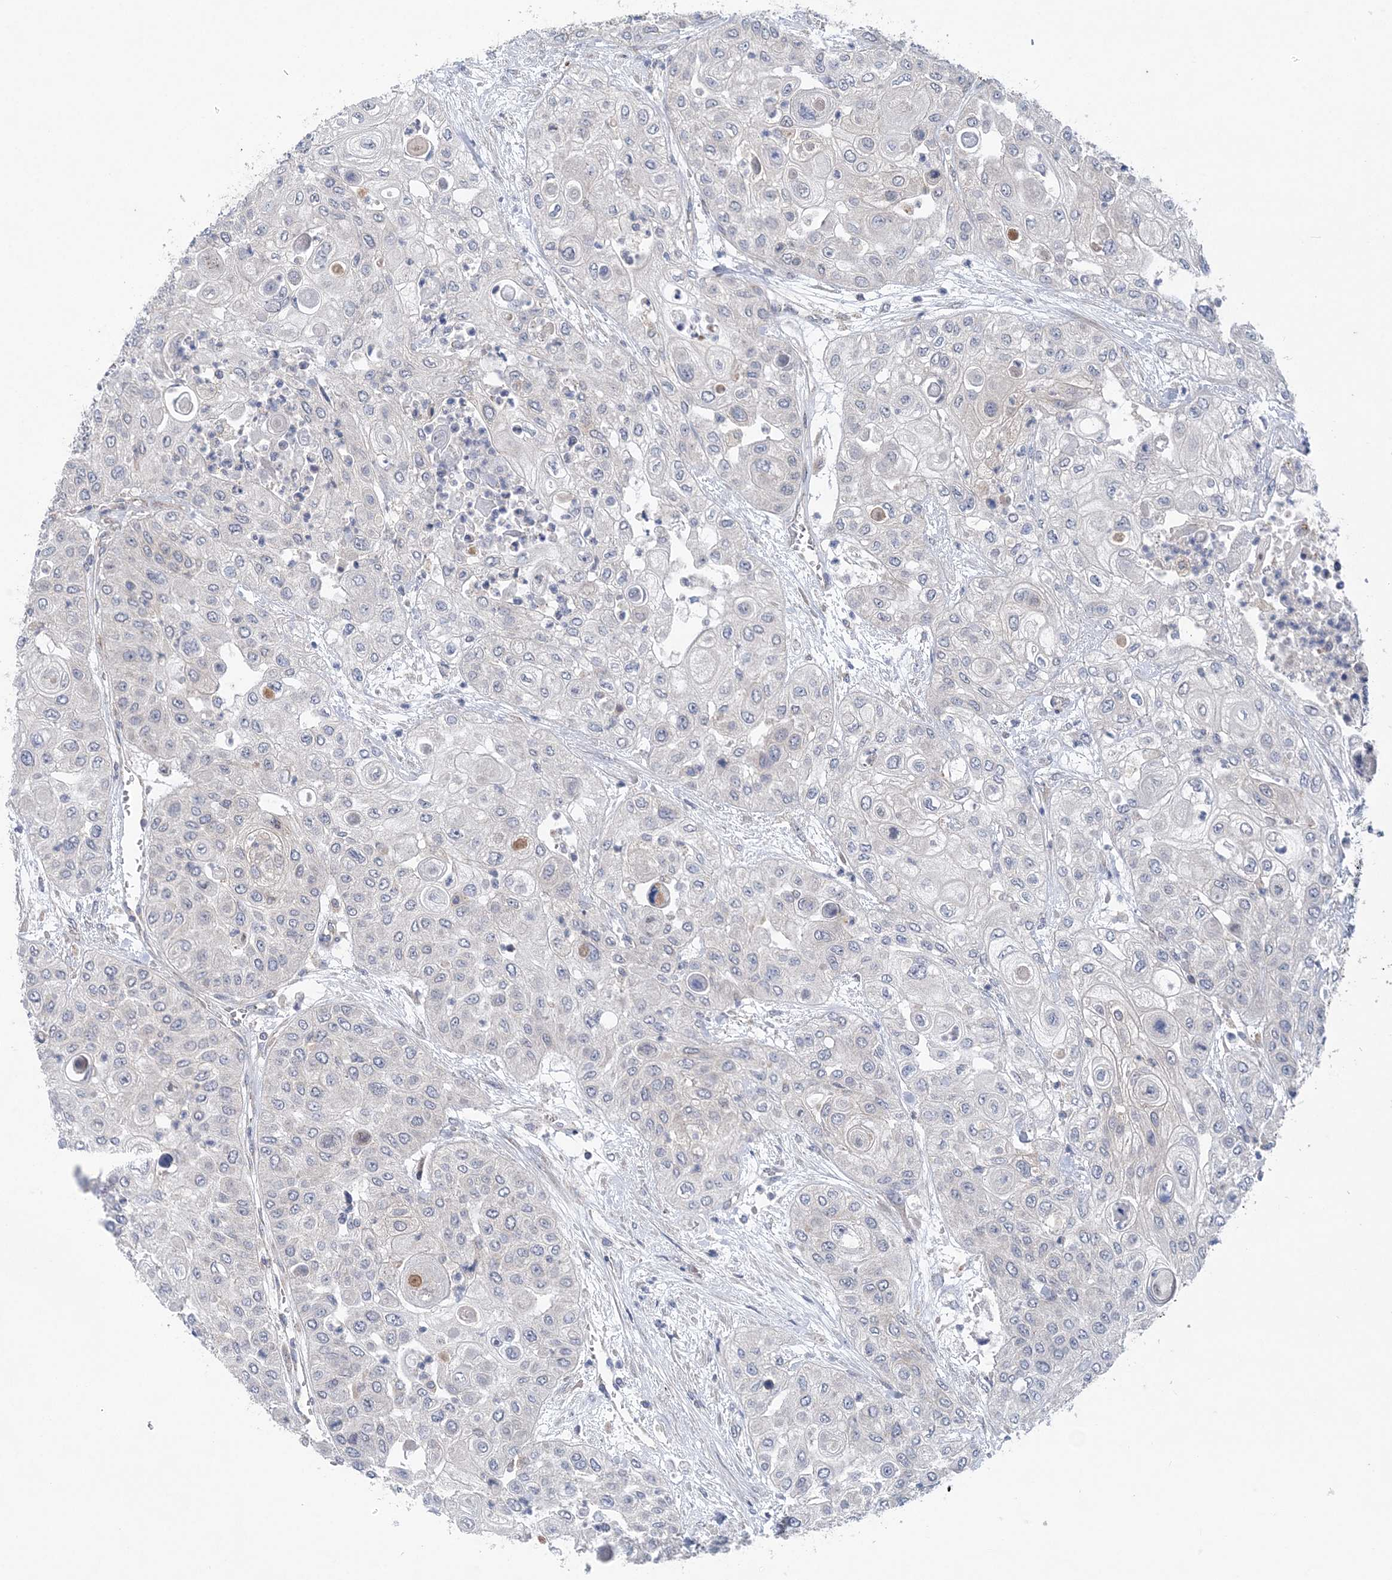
{"staining": {"intensity": "negative", "quantity": "none", "location": "none"}, "tissue": "urothelial cancer", "cell_type": "Tumor cells", "image_type": "cancer", "snomed": [{"axis": "morphology", "description": "Urothelial carcinoma, High grade"}, {"axis": "topography", "description": "Urinary bladder"}], "caption": "The micrograph displays no significant expression in tumor cells of urothelial cancer.", "gene": "COPE", "patient": {"sex": "female", "age": 79}}